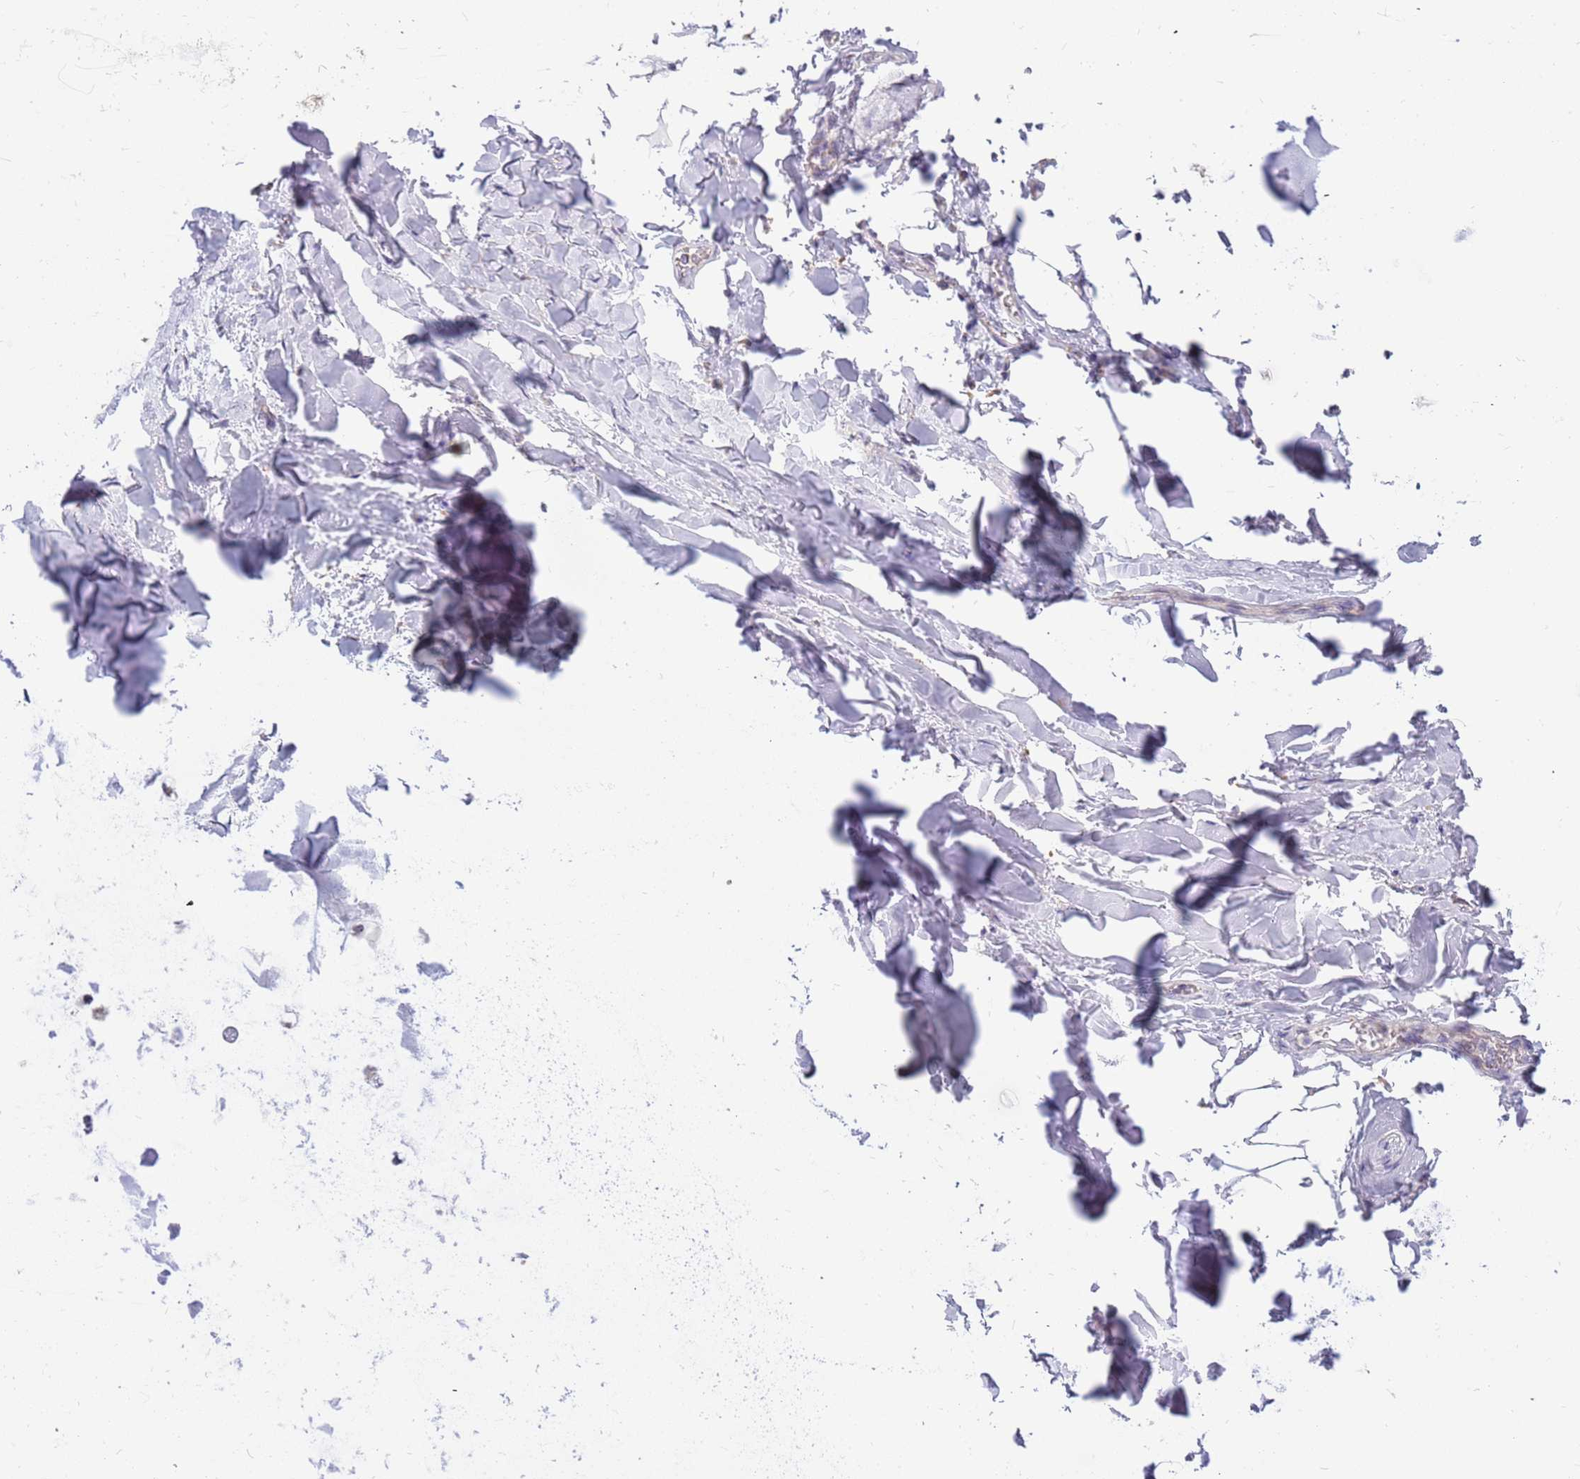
{"staining": {"intensity": "negative", "quantity": "none", "location": "none"}, "tissue": "soft tissue", "cell_type": "Fibroblasts", "image_type": "normal", "snomed": [{"axis": "morphology", "description": "Normal tissue, NOS"}, {"axis": "topography", "description": "Lymph node"}, {"axis": "topography", "description": "Cartilage tissue"}, {"axis": "topography", "description": "Bronchus"}], "caption": "DAB immunohistochemical staining of normal soft tissue reveals no significant expression in fibroblasts.", "gene": "RHCG", "patient": {"sex": "male", "age": 63}}